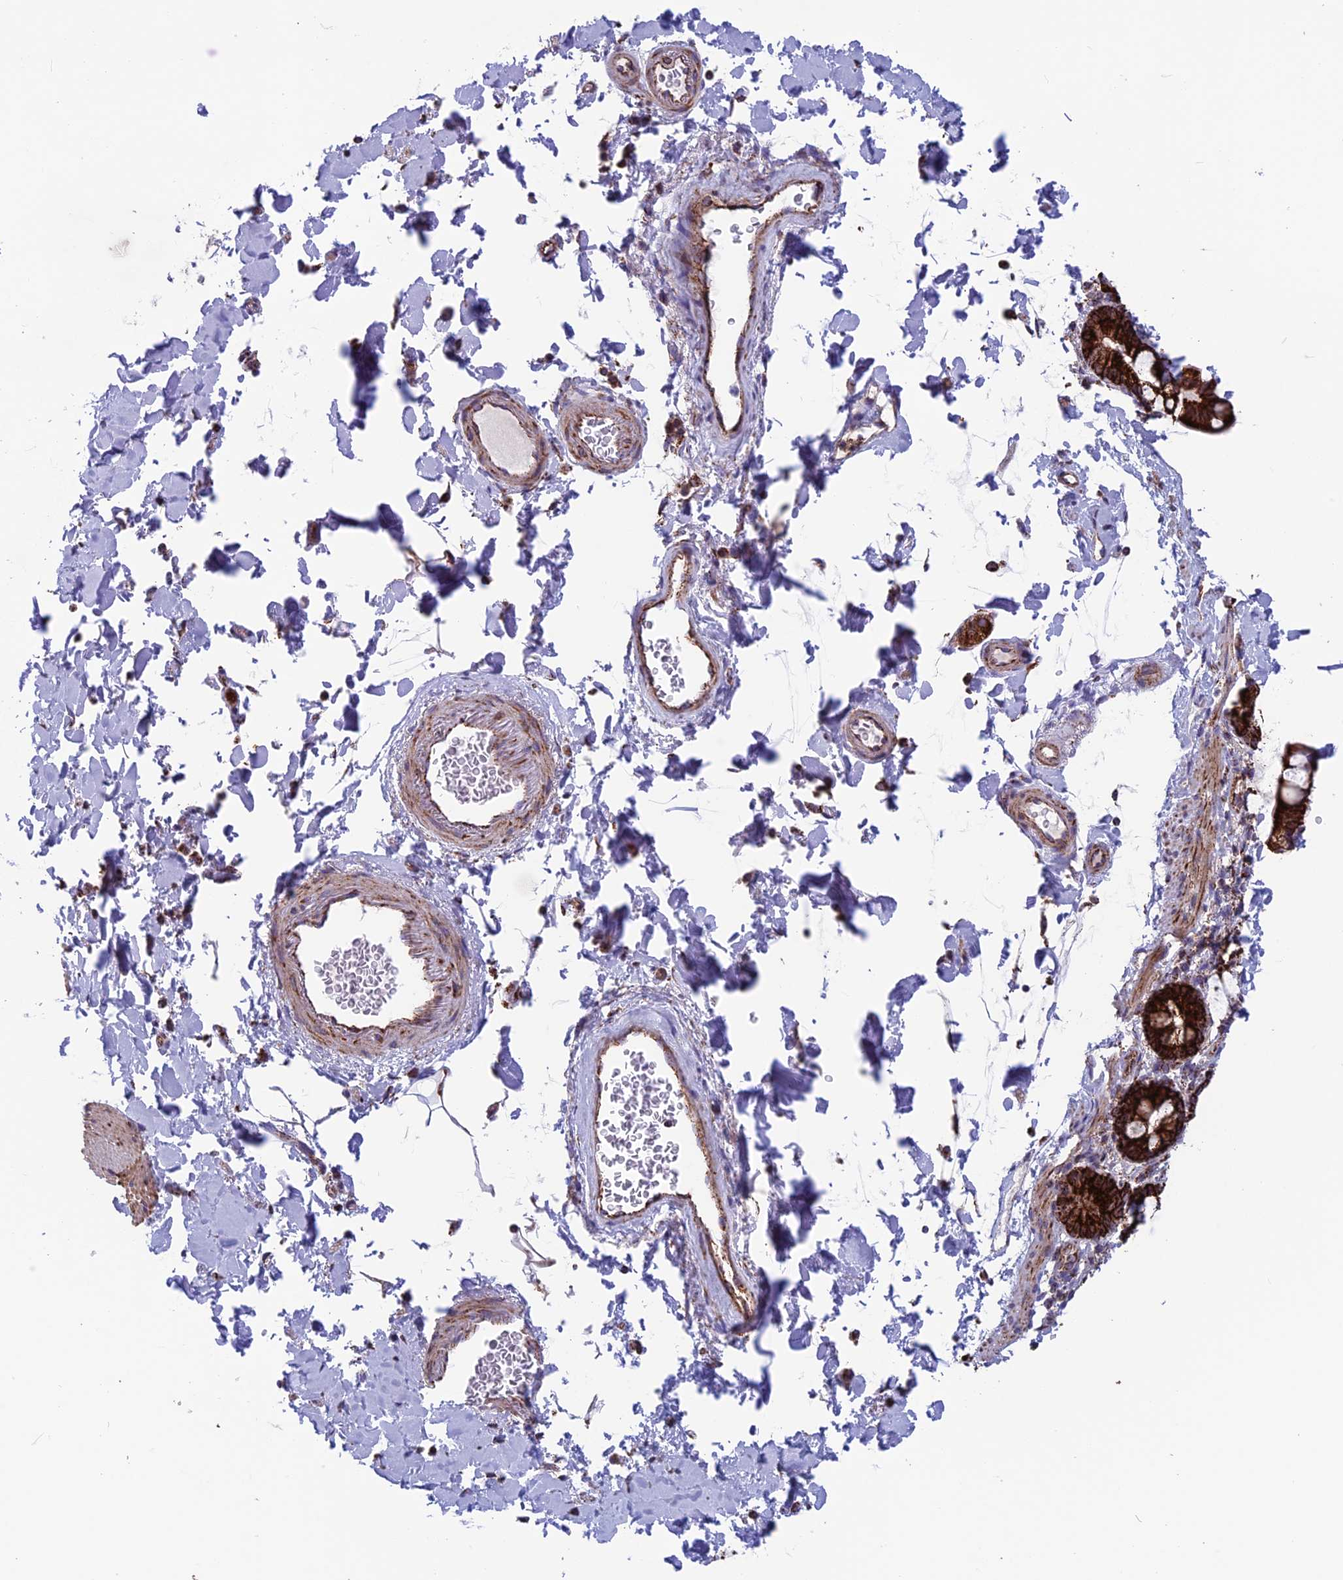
{"staining": {"intensity": "moderate", "quantity": ">75%", "location": "cytoplasmic/membranous"}, "tissue": "smooth muscle", "cell_type": "Smooth muscle cells", "image_type": "normal", "snomed": [{"axis": "morphology", "description": "Normal tissue, NOS"}, {"axis": "topography", "description": "Smooth muscle"}, {"axis": "topography", "description": "Small intestine"}], "caption": "Unremarkable smooth muscle exhibits moderate cytoplasmic/membranous staining in about >75% of smooth muscle cells Nuclei are stained in blue..", "gene": "MRPS18B", "patient": {"sex": "female", "age": 84}}